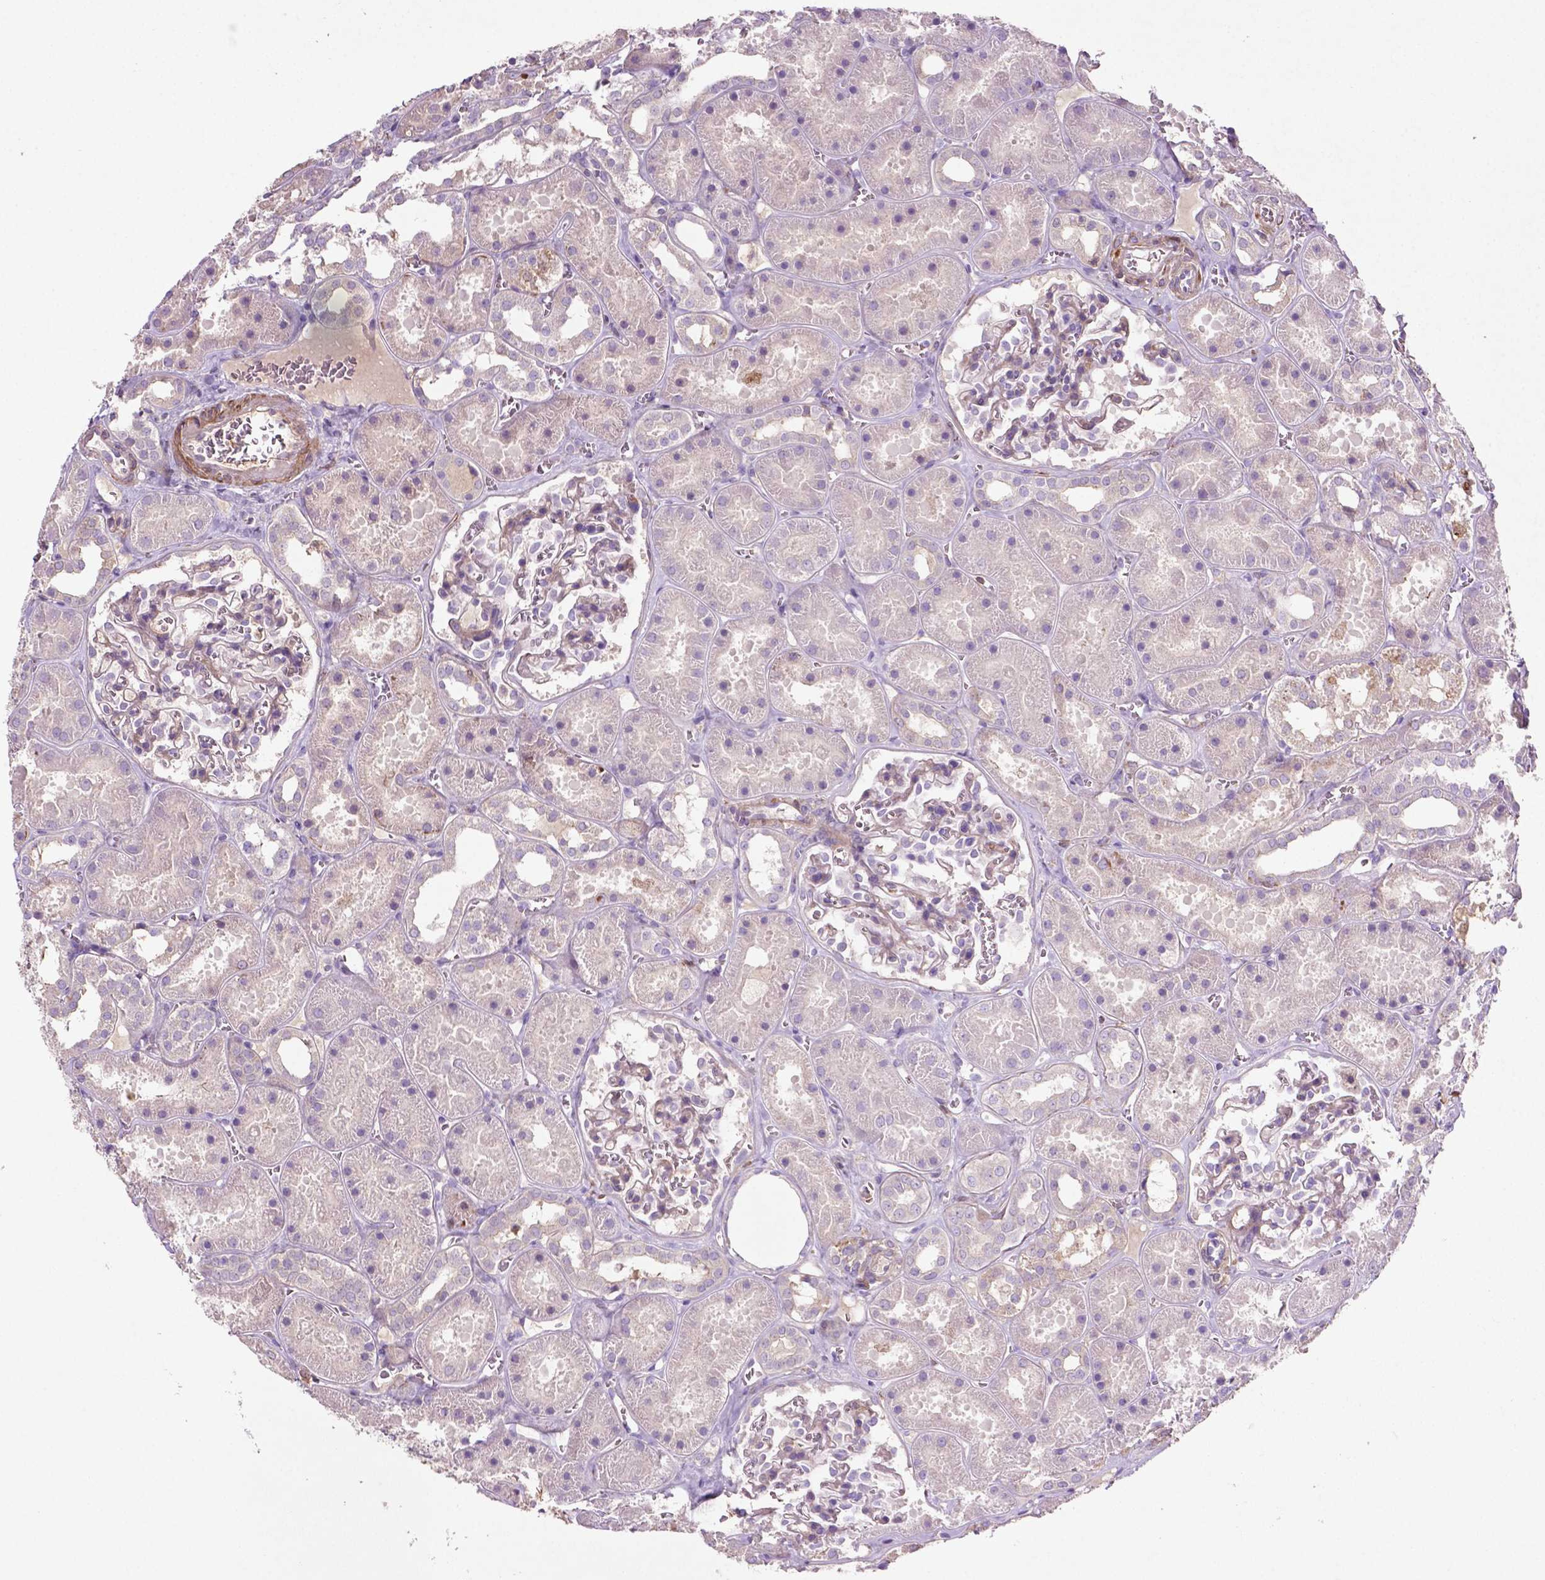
{"staining": {"intensity": "negative", "quantity": "none", "location": "none"}, "tissue": "kidney", "cell_type": "Cells in glomeruli", "image_type": "normal", "snomed": [{"axis": "morphology", "description": "Normal tissue, NOS"}, {"axis": "topography", "description": "Kidney"}], "caption": "Immunohistochemistry of benign human kidney demonstrates no expression in cells in glomeruli. (IHC, brightfield microscopy, high magnification).", "gene": "BMP4", "patient": {"sex": "female", "age": 41}}